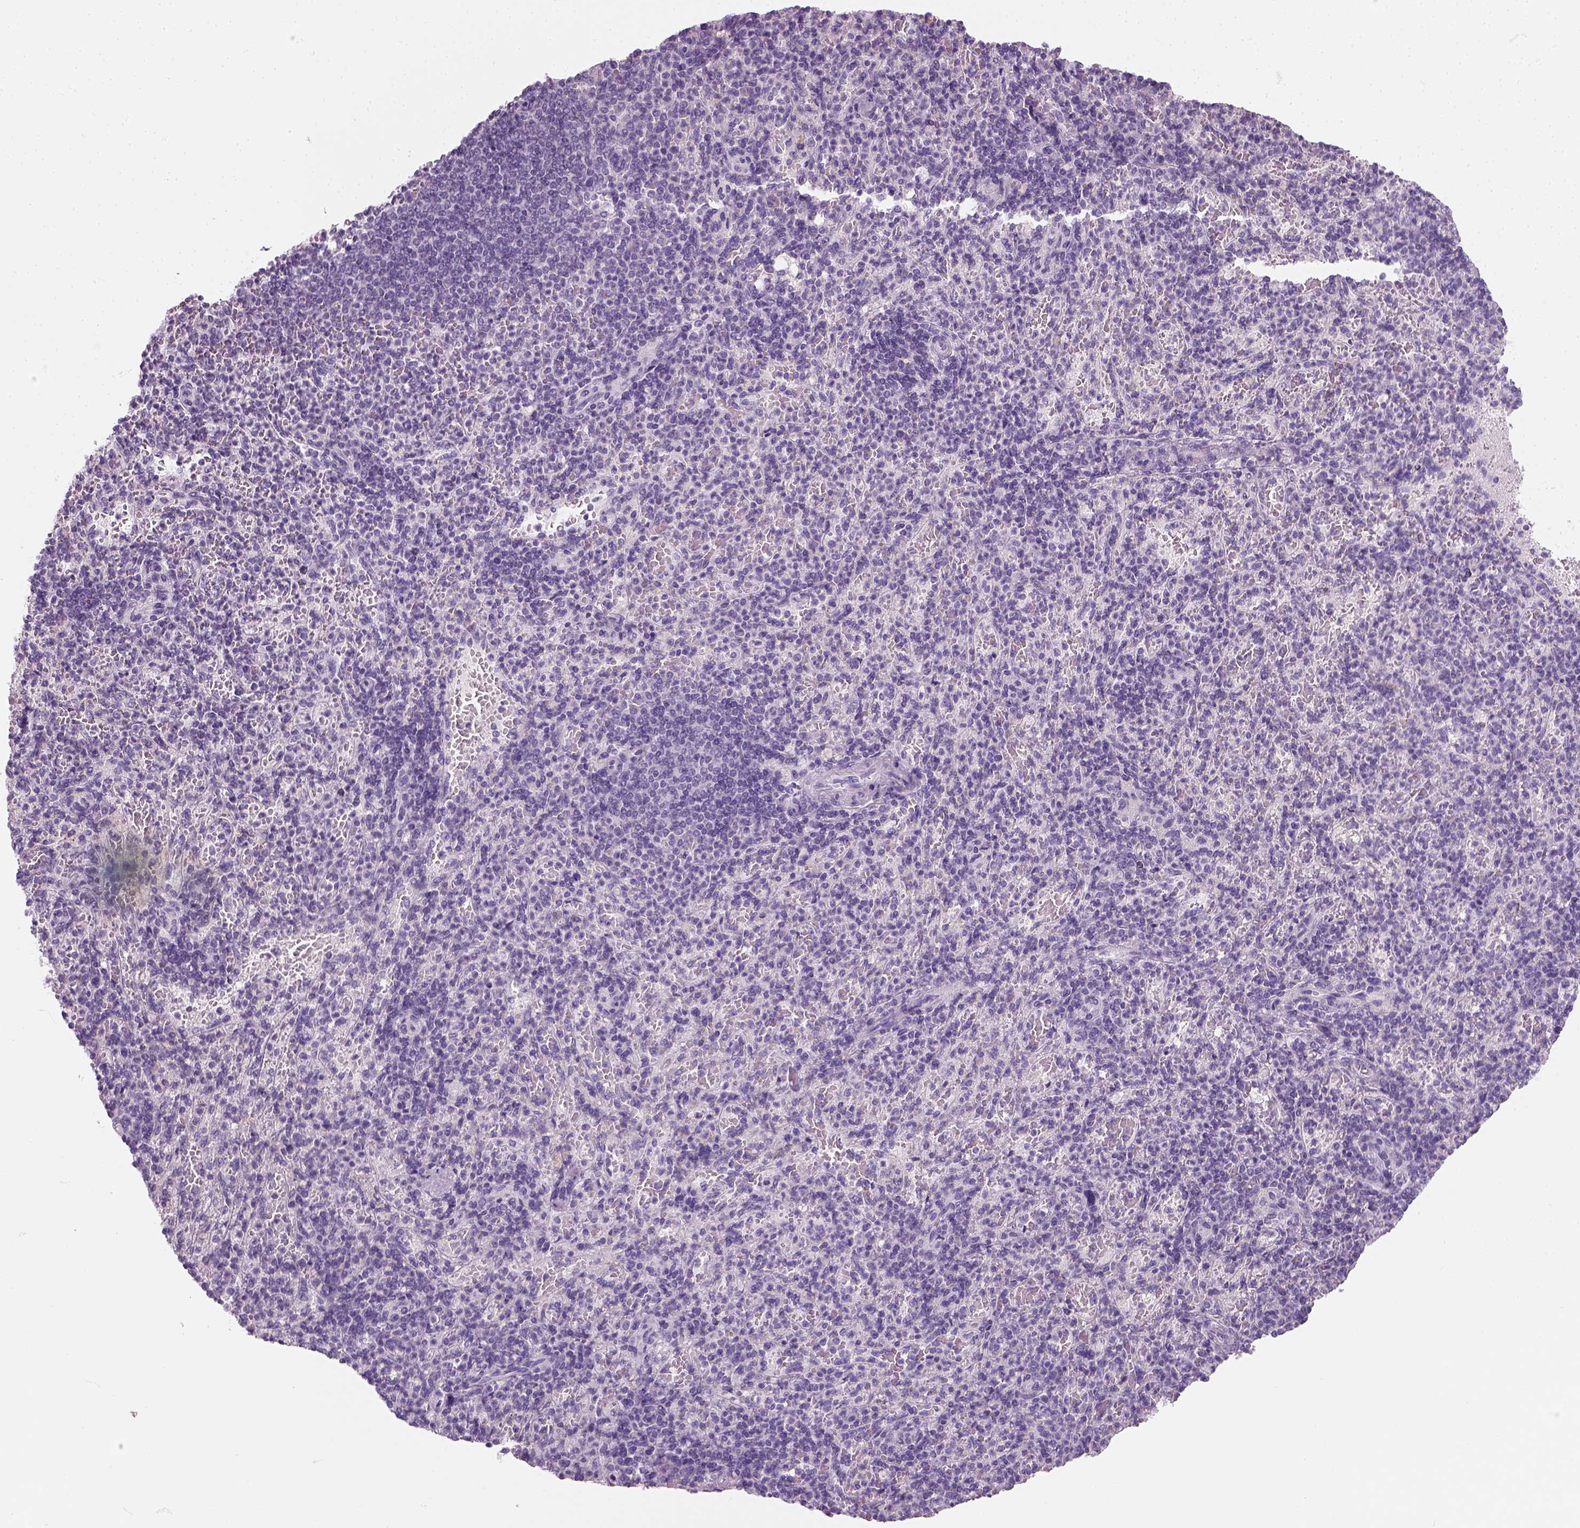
{"staining": {"intensity": "negative", "quantity": "none", "location": "none"}, "tissue": "spleen", "cell_type": "Cells in red pulp", "image_type": "normal", "snomed": [{"axis": "morphology", "description": "Normal tissue, NOS"}, {"axis": "topography", "description": "Spleen"}], "caption": "A micrograph of human spleen is negative for staining in cells in red pulp.", "gene": "SLC12A5", "patient": {"sex": "female", "age": 74}}